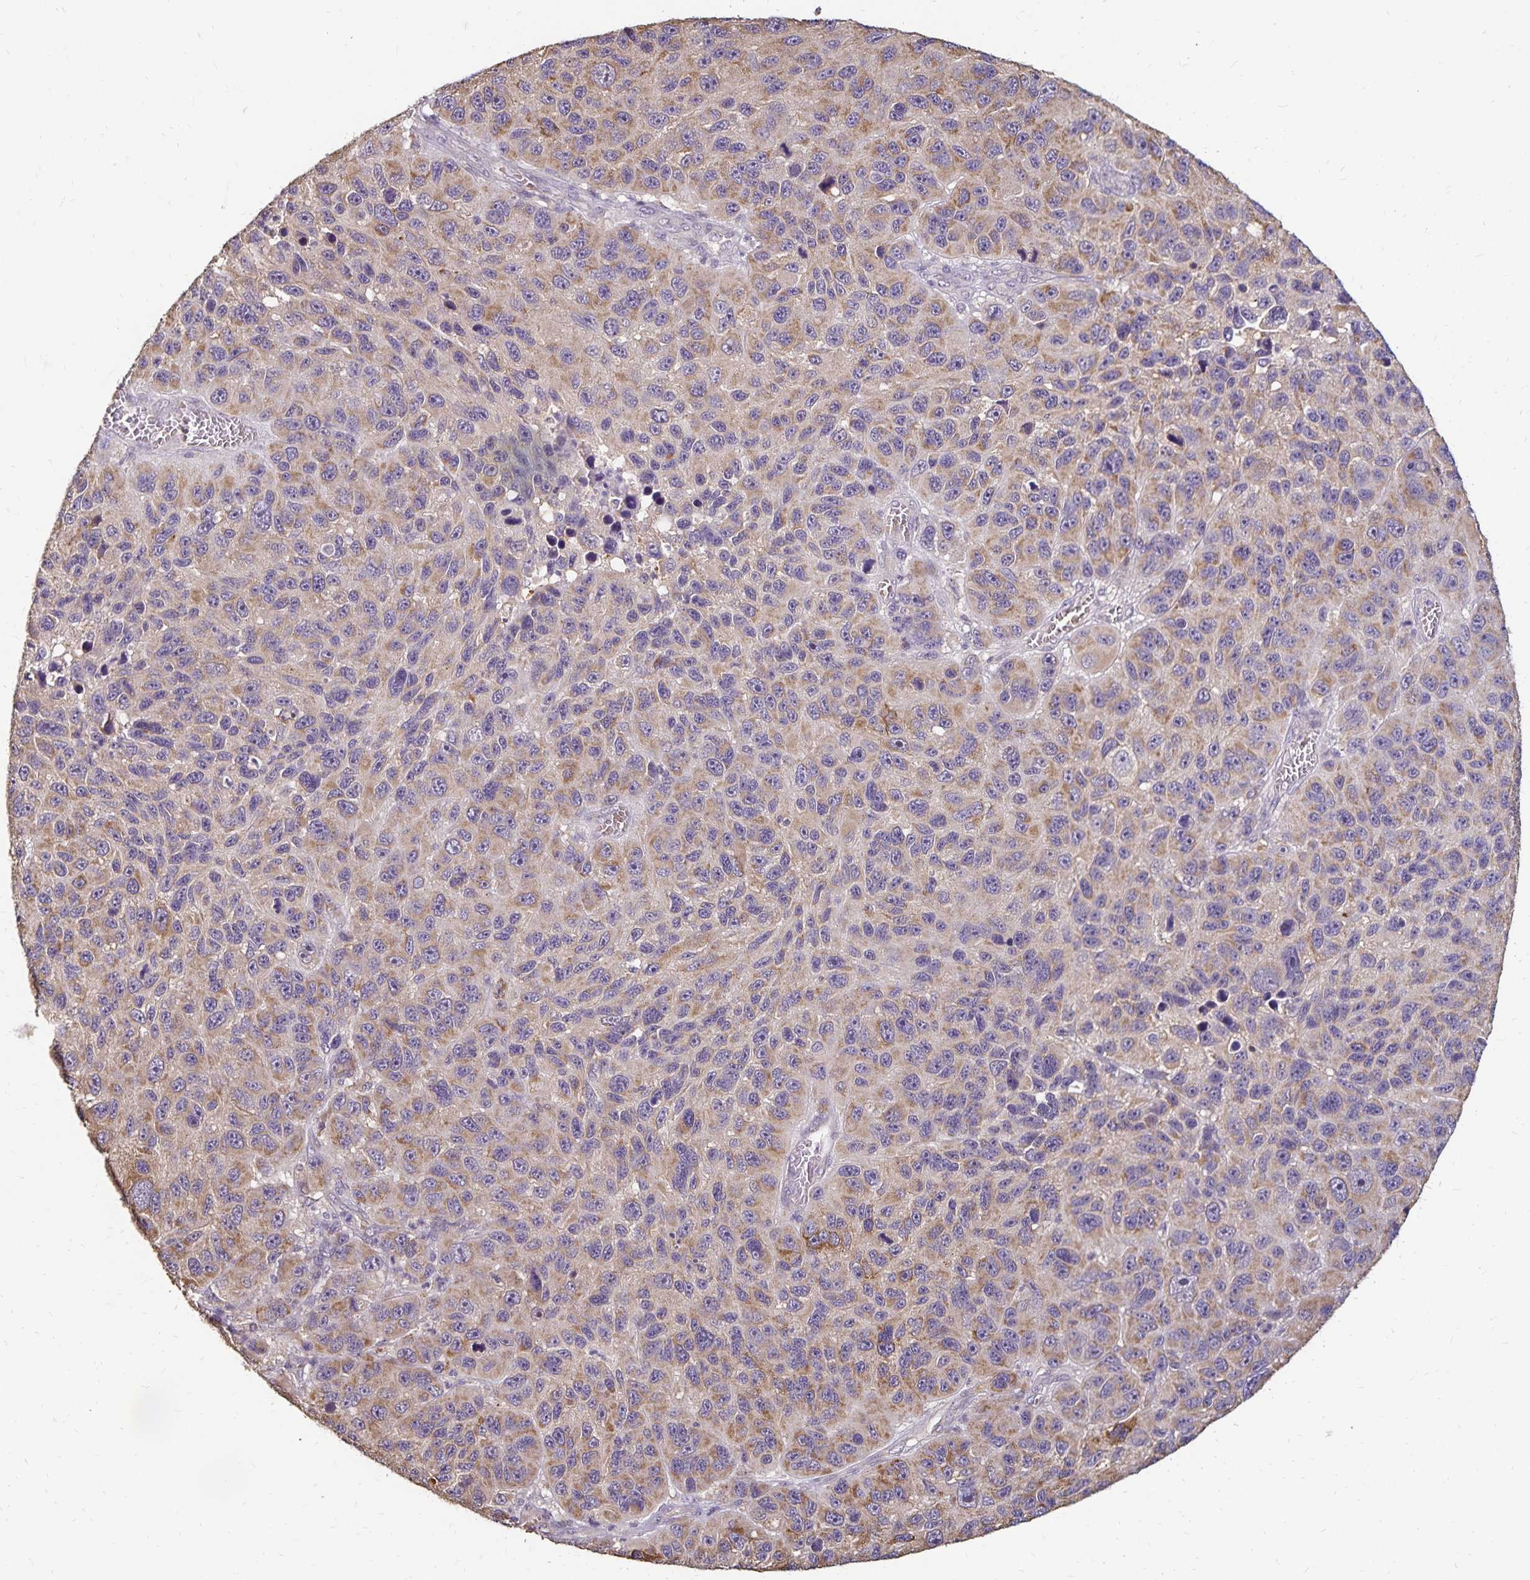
{"staining": {"intensity": "weak", "quantity": "25%-75%", "location": "cytoplasmic/membranous"}, "tissue": "melanoma", "cell_type": "Tumor cells", "image_type": "cancer", "snomed": [{"axis": "morphology", "description": "Malignant melanoma, NOS"}, {"axis": "topography", "description": "Skin"}], "caption": "The histopathology image reveals immunohistochemical staining of melanoma. There is weak cytoplasmic/membranous positivity is present in approximately 25%-75% of tumor cells.", "gene": "EMC10", "patient": {"sex": "male", "age": 53}}